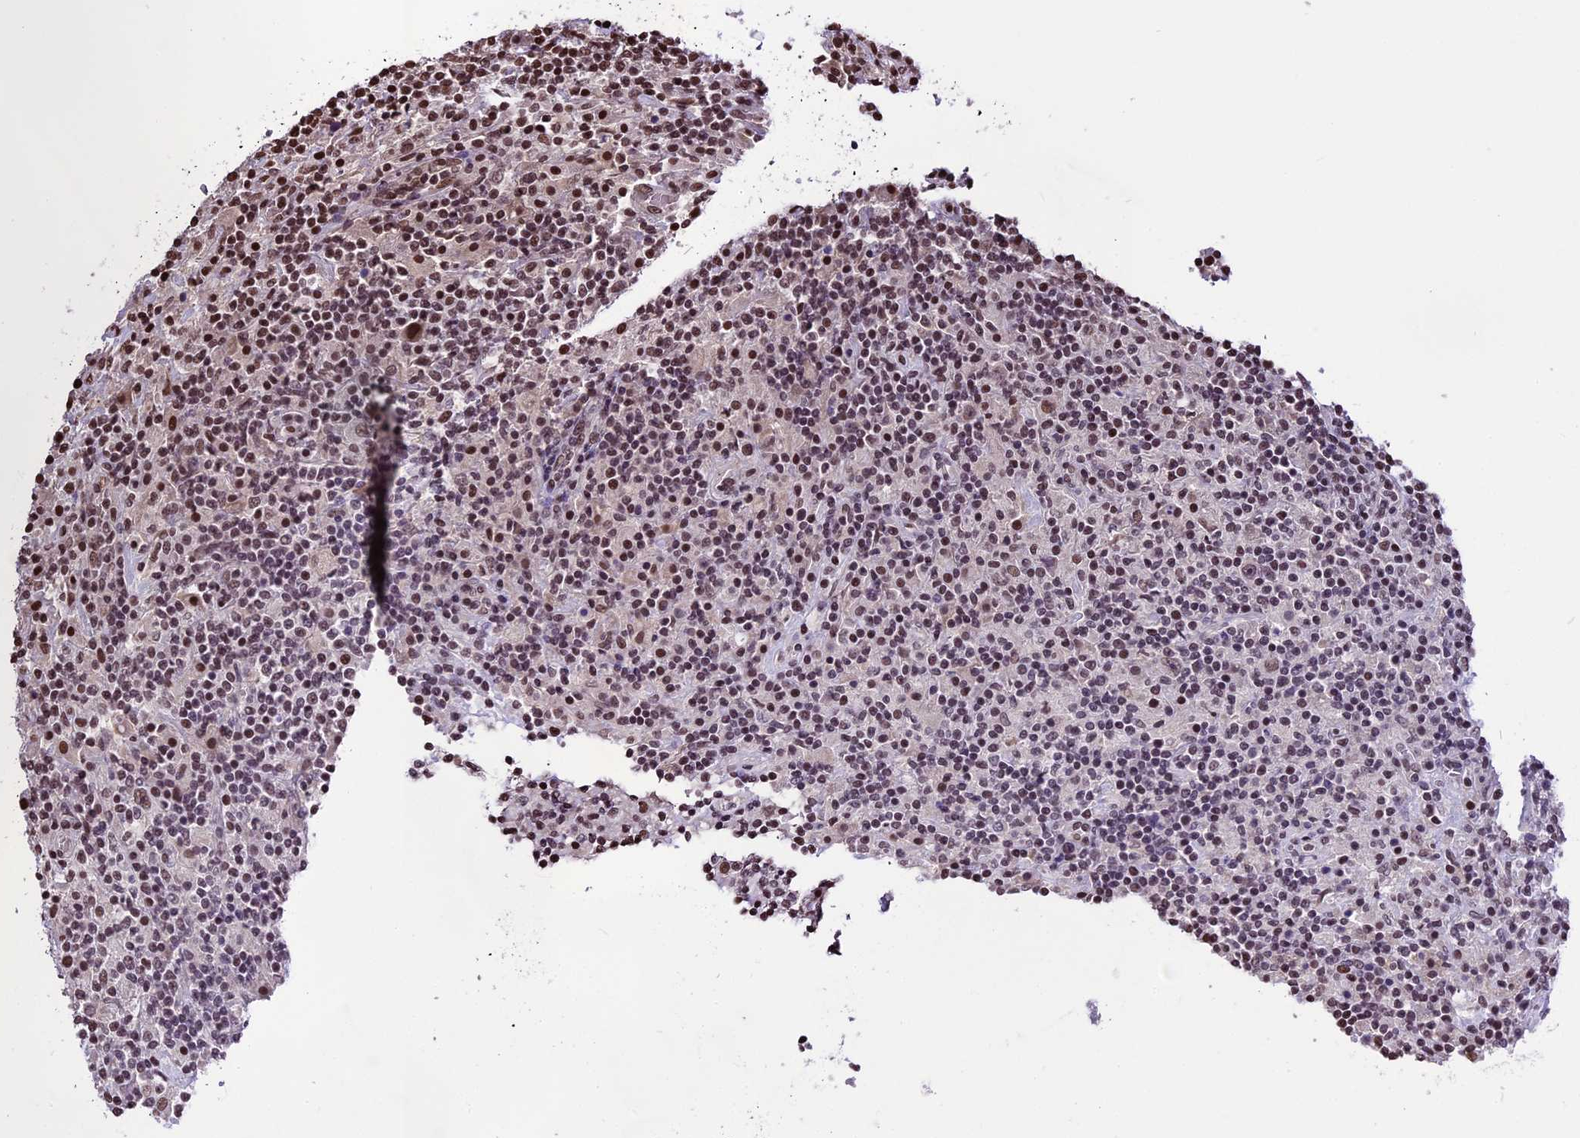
{"staining": {"intensity": "moderate", "quantity": ">75%", "location": "nuclear"}, "tissue": "lymphoma", "cell_type": "Tumor cells", "image_type": "cancer", "snomed": [{"axis": "morphology", "description": "Hodgkin's disease, NOS"}, {"axis": "topography", "description": "Lymph node"}], "caption": "The histopathology image exhibits a brown stain indicating the presence of a protein in the nuclear of tumor cells in Hodgkin's disease.", "gene": "POLR3E", "patient": {"sex": "male", "age": 70}}